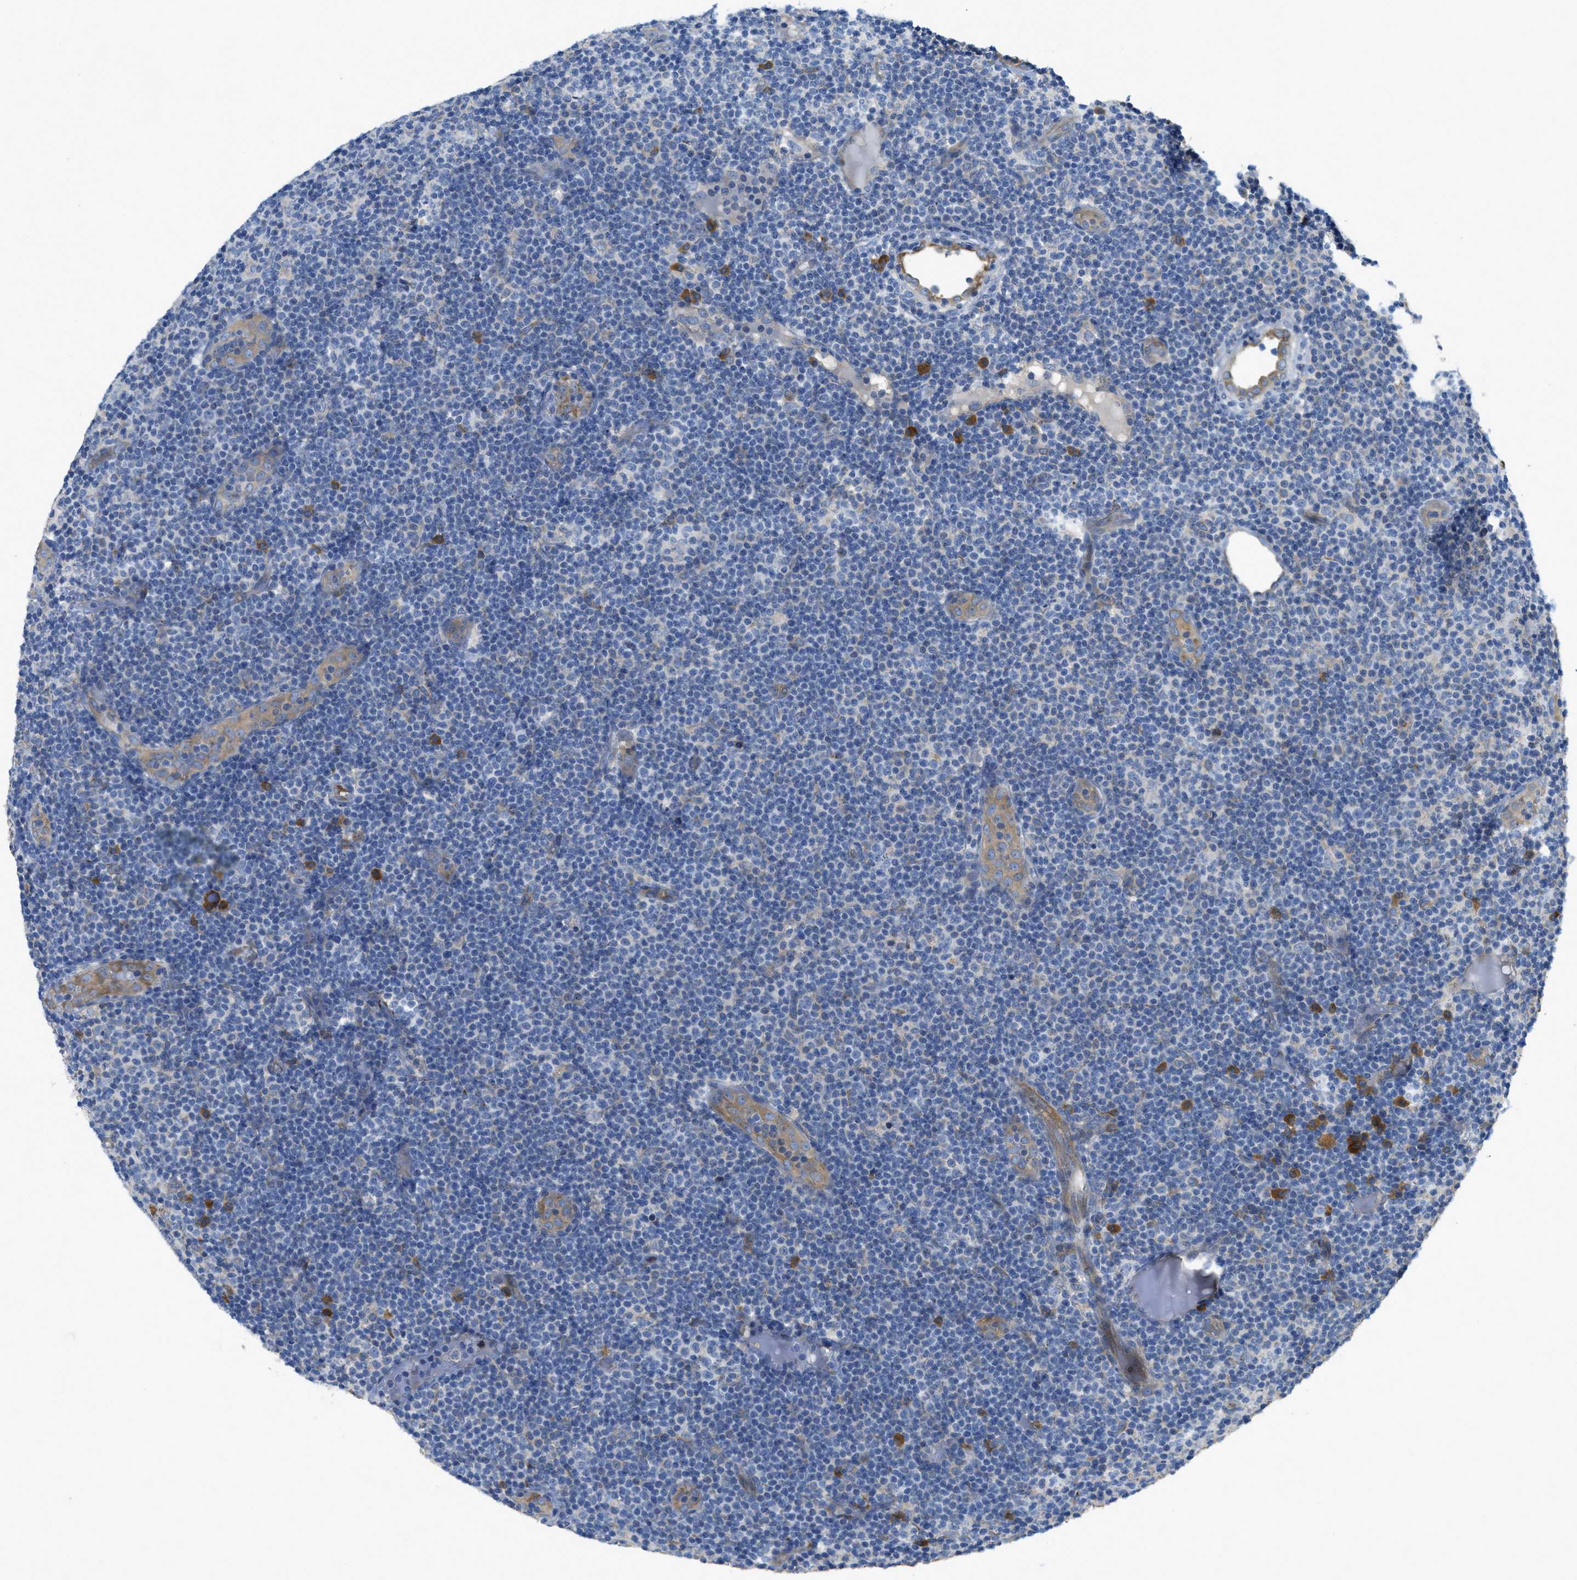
{"staining": {"intensity": "negative", "quantity": "none", "location": "none"}, "tissue": "lymphoma", "cell_type": "Tumor cells", "image_type": "cancer", "snomed": [{"axis": "morphology", "description": "Malignant lymphoma, non-Hodgkin's type, Low grade"}, {"axis": "topography", "description": "Lymph node"}], "caption": "Tumor cells show no significant protein staining in low-grade malignant lymphoma, non-Hodgkin's type.", "gene": "CASP10", "patient": {"sex": "male", "age": 83}}